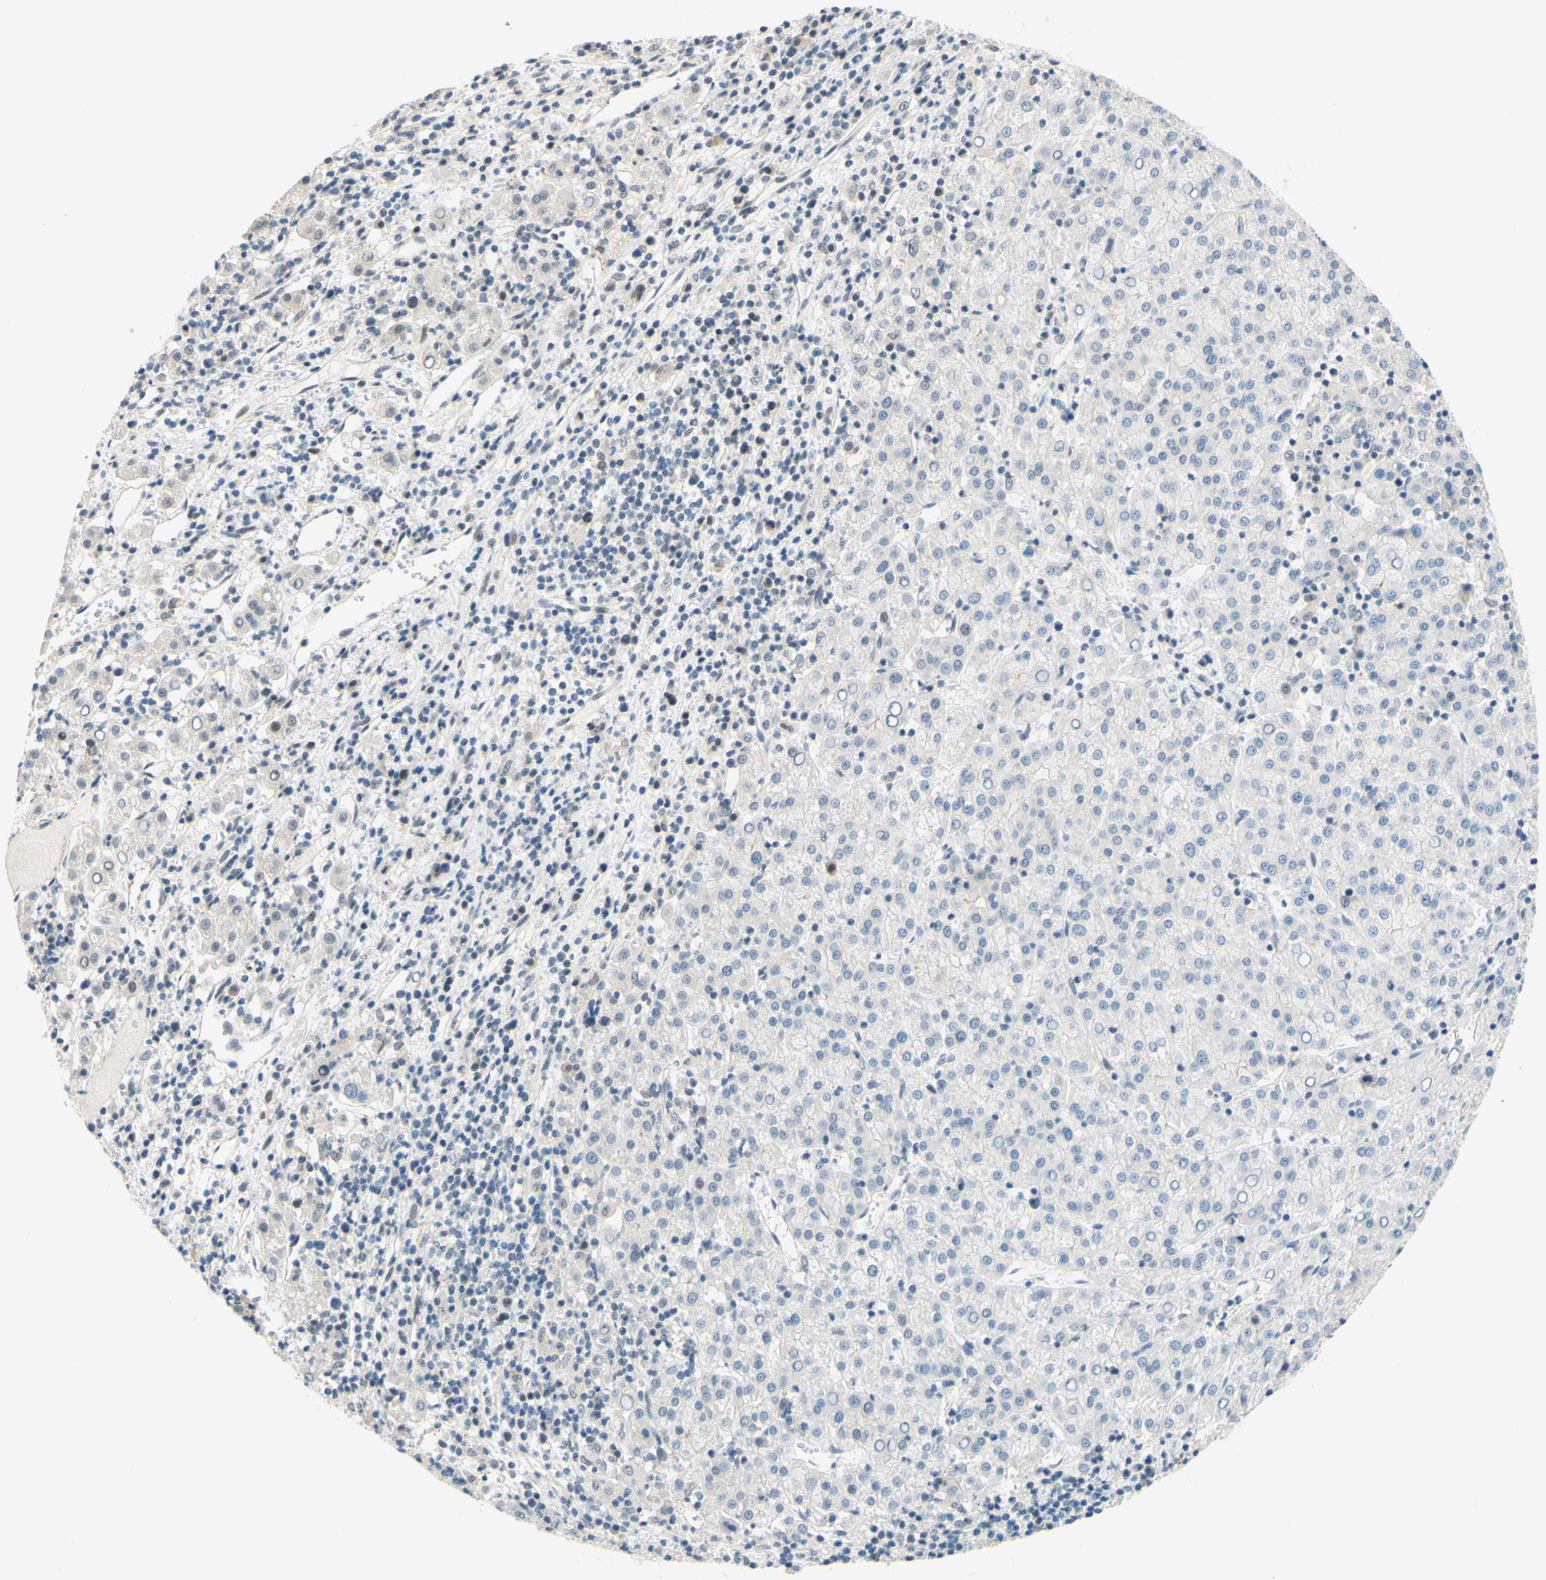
{"staining": {"intensity": "negative", "quantity": "none", "location": "none"}, "tissue": "liver cancer", "cell_type": "Tumor cells", "image_type": "cancer", "snomed": [{"axis": "morphology", "description": "Carcinoma, Hepatocellular, NOS"}, {"axis": "topography", "description": "Liver"}], "caption": "This image is of hepatocellular carcinoma (liver) stained with immunohistochemistry to label a protein in brown with the nuclei are counter-stained blue. There is no expression in tumor cells. Brightfield microscopy of immunohistochemistry (IHC) stained with DAB (3,3'-diaminobenzidine) (brown) and hematoxylin (blue), captured at high magnification.", "gene": "C2CD2L", "patient": {"sex": "female", "age": 58}}